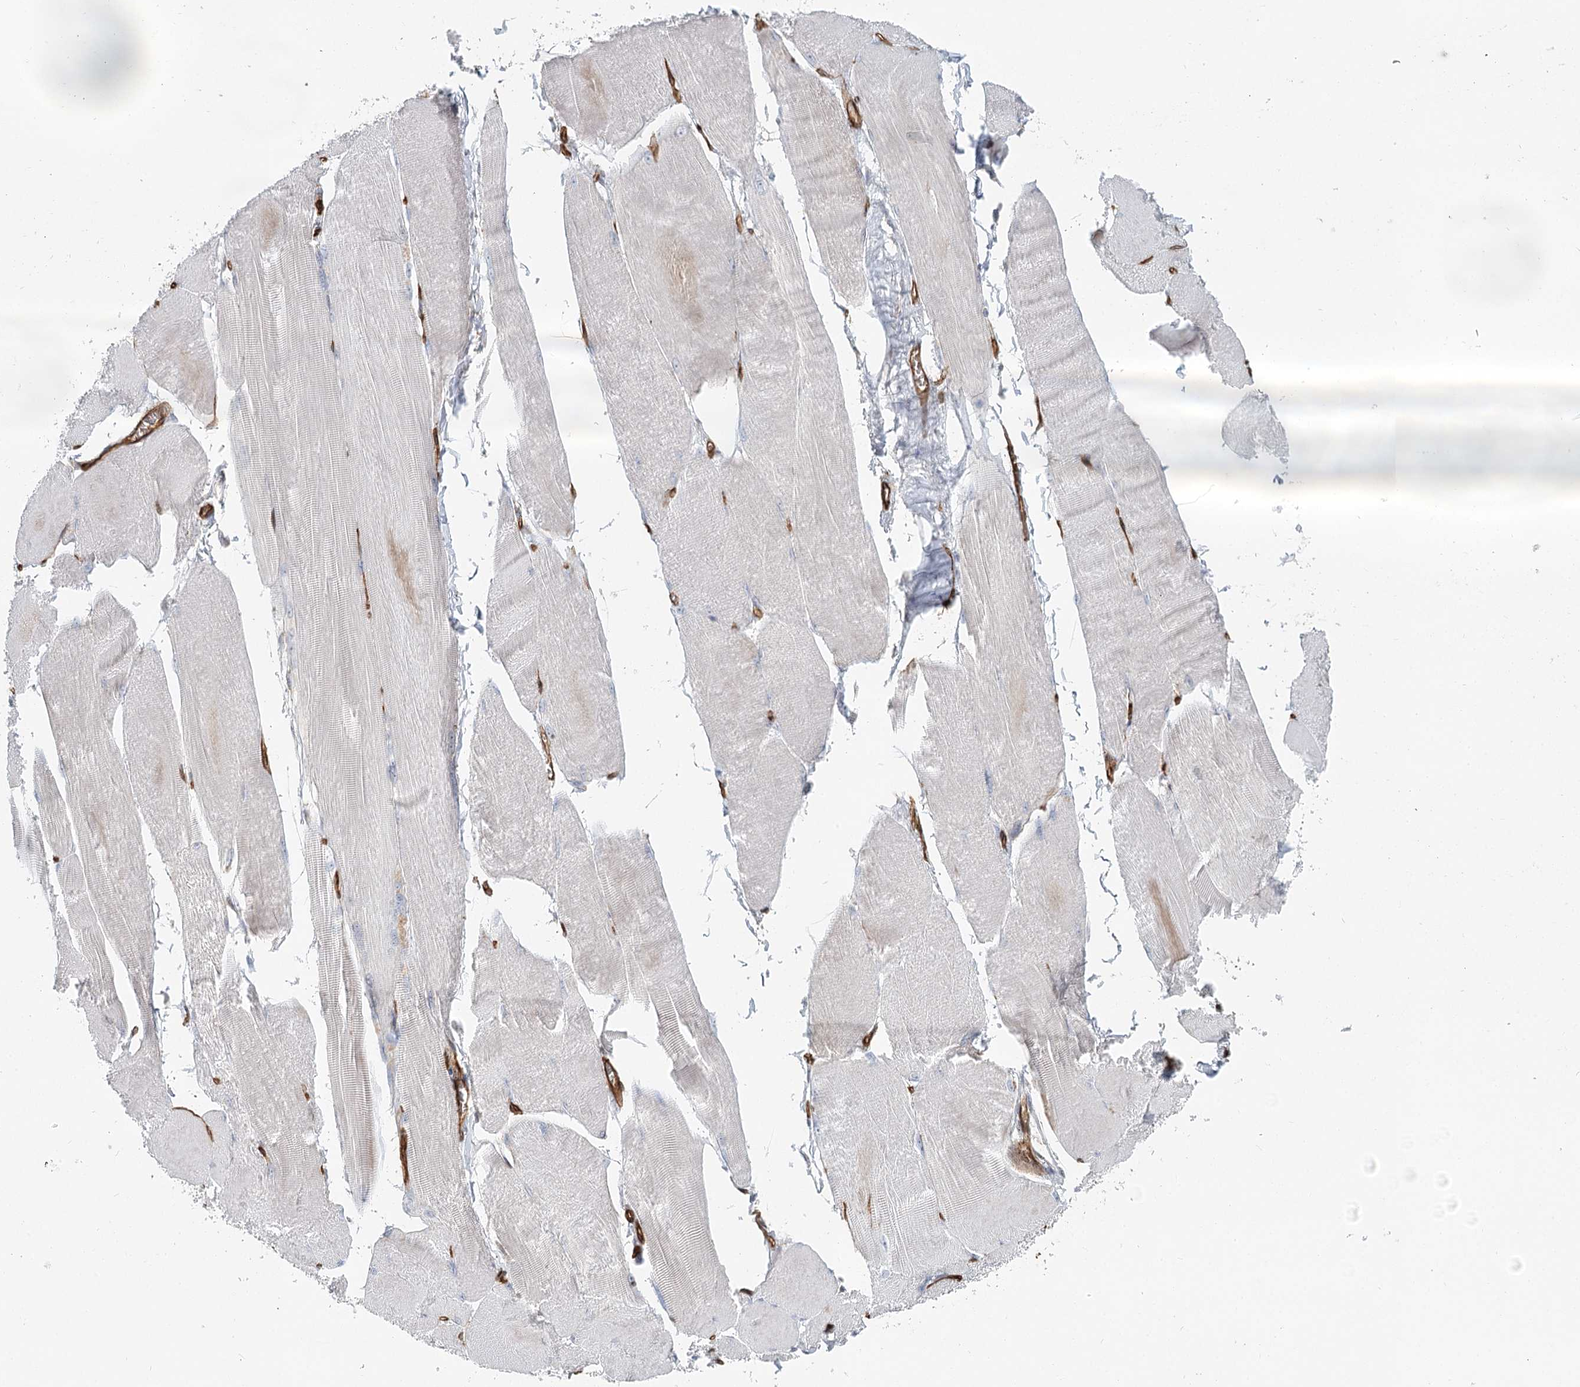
{"staining": {"intensity": "negative", "quantity": "none", "location": "none"}, "tissue": "skeletal muscle", "cell_type": "Myocytes", "image_type": "normal", "snomed": [{"axis": "morphology", "description": "Normal tissue, NOS"}, {"axis": "morphology", "description": "Basal cell carcinoma"}, {"axis": "topography", "description": "Skeletal muscle"}], "caption": "High power microscopy photomicrograph of an immunohistochemistry image of benign skeletal muscle, revealing no significant positivity in myocytes.", "gene": "ZFYVE28", "patient": {"sex": "female", "age": 64}}